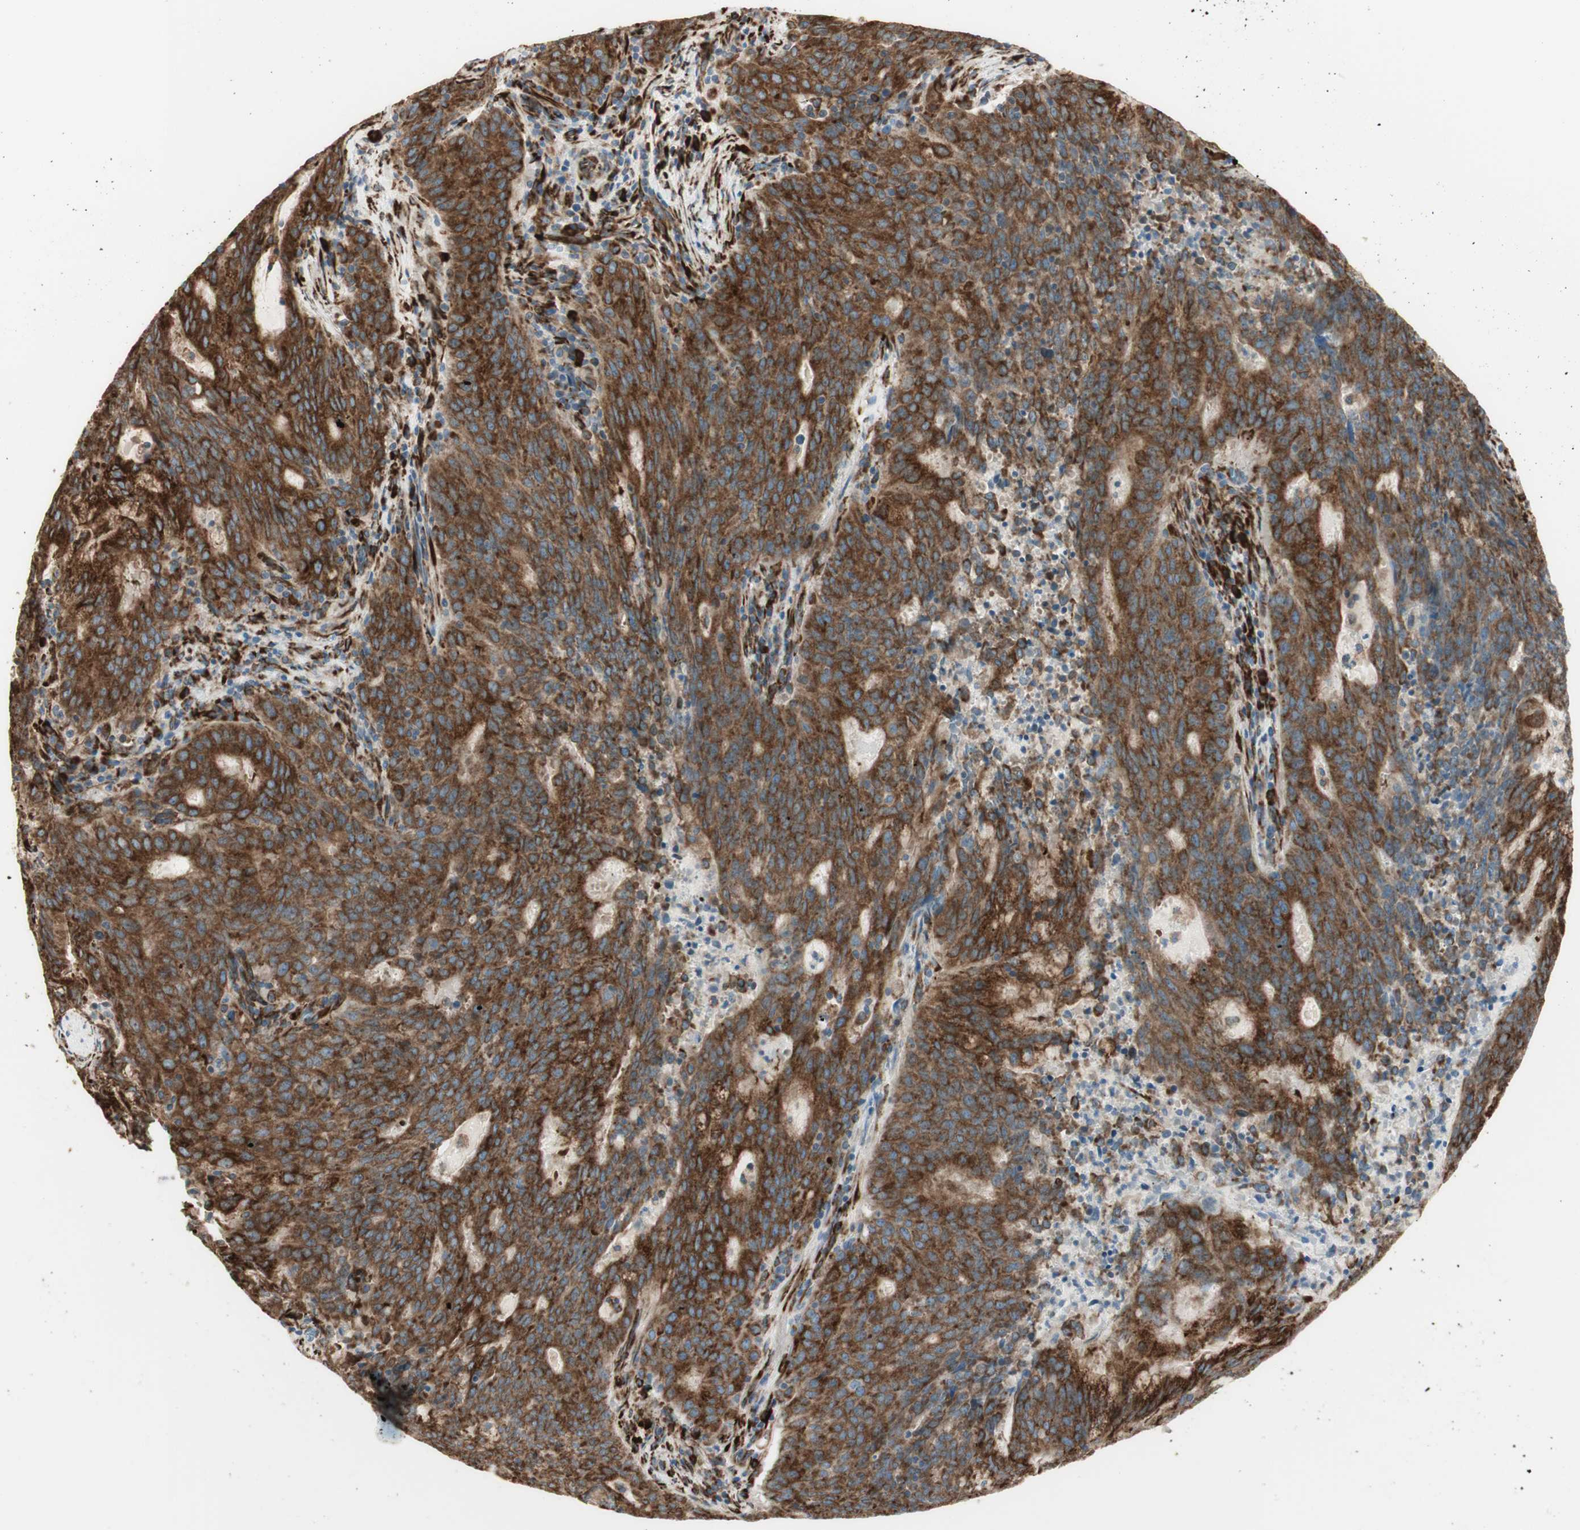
{"staining": {"intensity": "strong", "quantity": ">75%", "location": "cytoplasmic/membranous"}, "tissue": "cervical cancer", "cell_type": "Tumor cells", "image_type": "cancer", "snomed": [{"axis": "morphology", "description": "Adenocarcinoma, NOS"}, {"axis": "topography", "description": "Cervix"}], "caption": "IHC staining of cervical cancer (adenocarcinoma), which shows high levels of strong cytoplasmic/membranous expression in about >75% of tumor cells indicating strong cytoplasmic/membranous protein expression. The staining was performed using DAB (brown) for protein detection and nuclei were counterstained in hematoxylin (blue).", "gene": "RRBP1", "patient": {"sex": "female", "age": 44}}